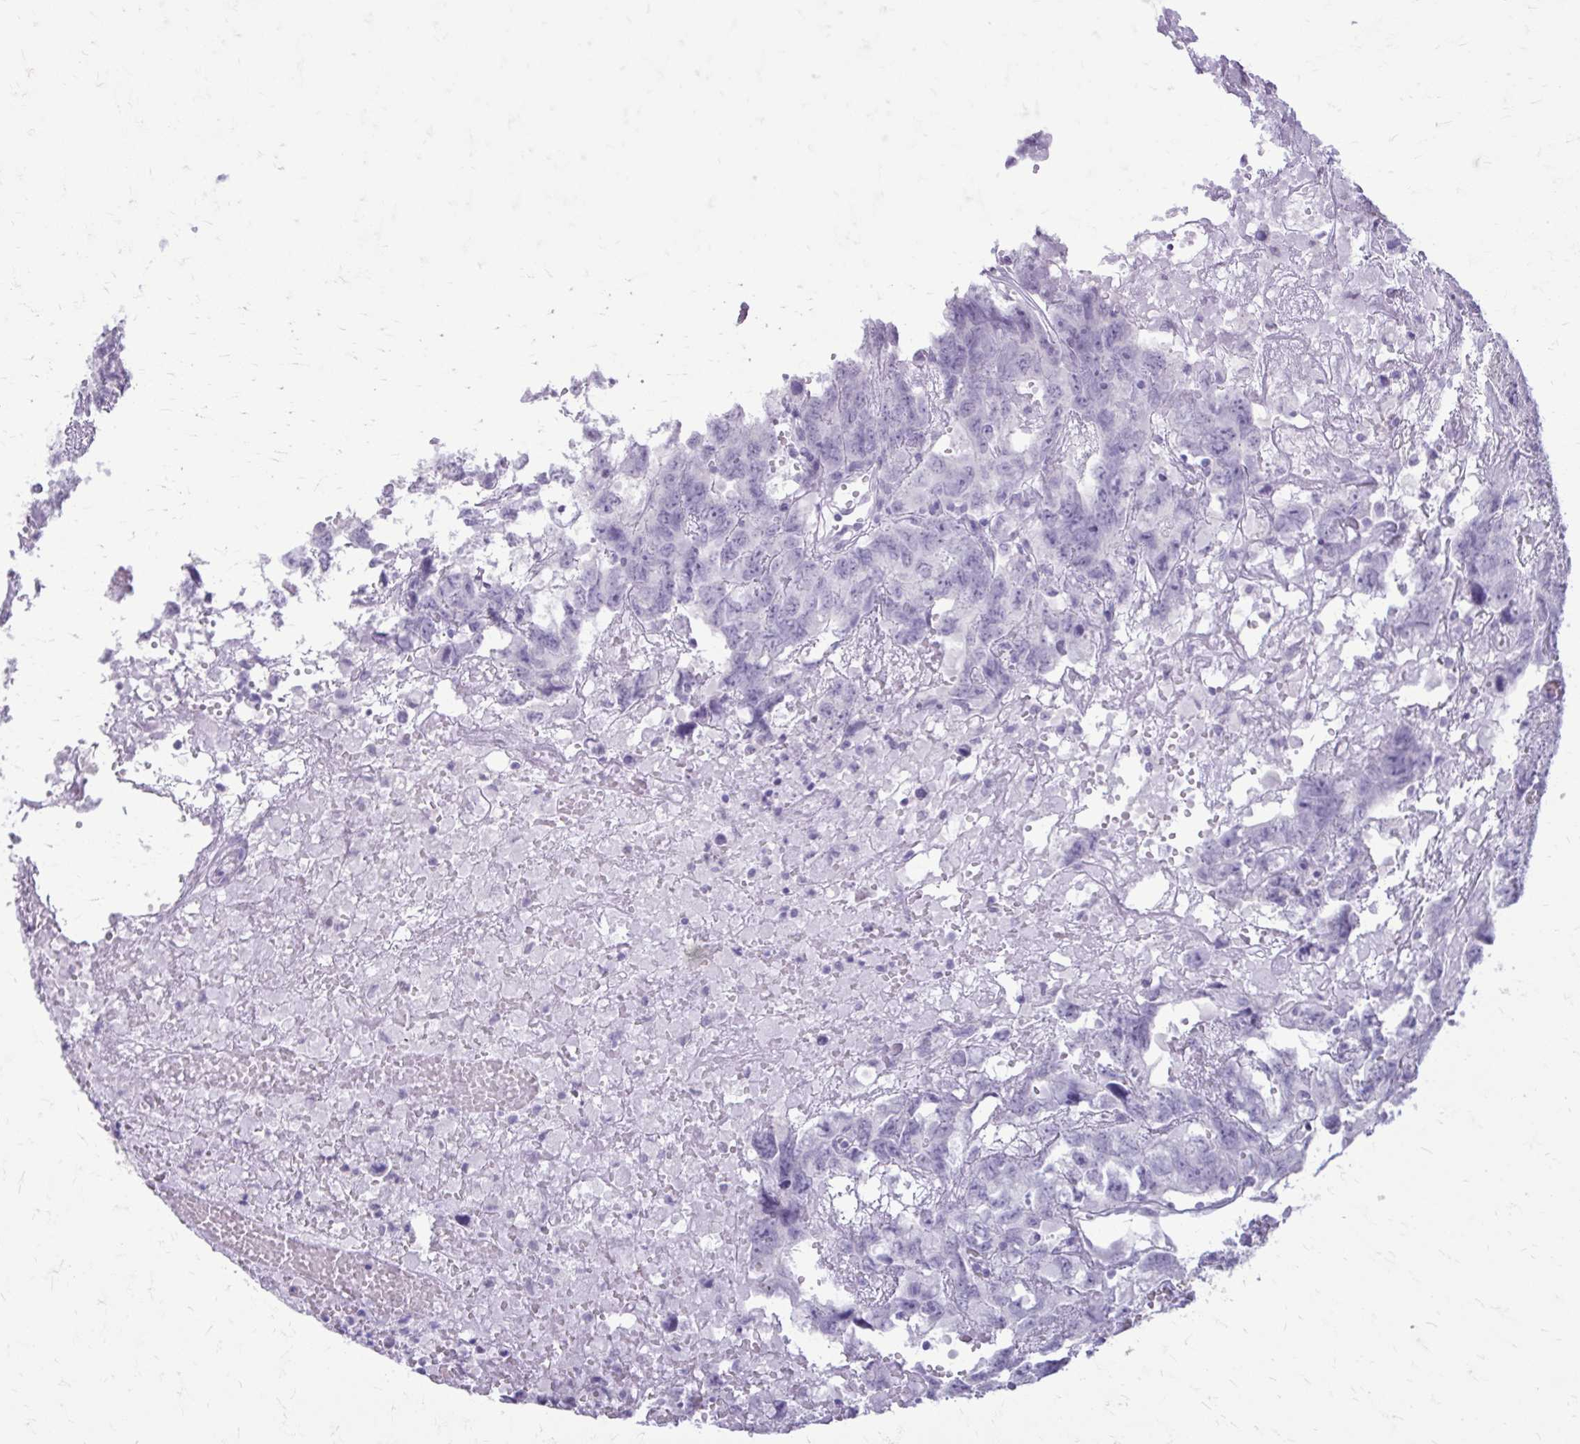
{"staining": {"intensity": "negative", "quantity": "none", "location": "none"}, "tissue": "testis cancer", "cell_type": "Tumor cells", "image_type": "cancer", "snomed": [{"axis": "morphology", "description": "Carcinoma, Embryonal, NOS"}, {"axis": "topography", "description": "Testis"}], "caption": "This is an IHC micrograph of human testis cancer. There is no positivity in tumor cells.", "gene": "KRT5", "patient": {"sex": "male", "age": 45}}